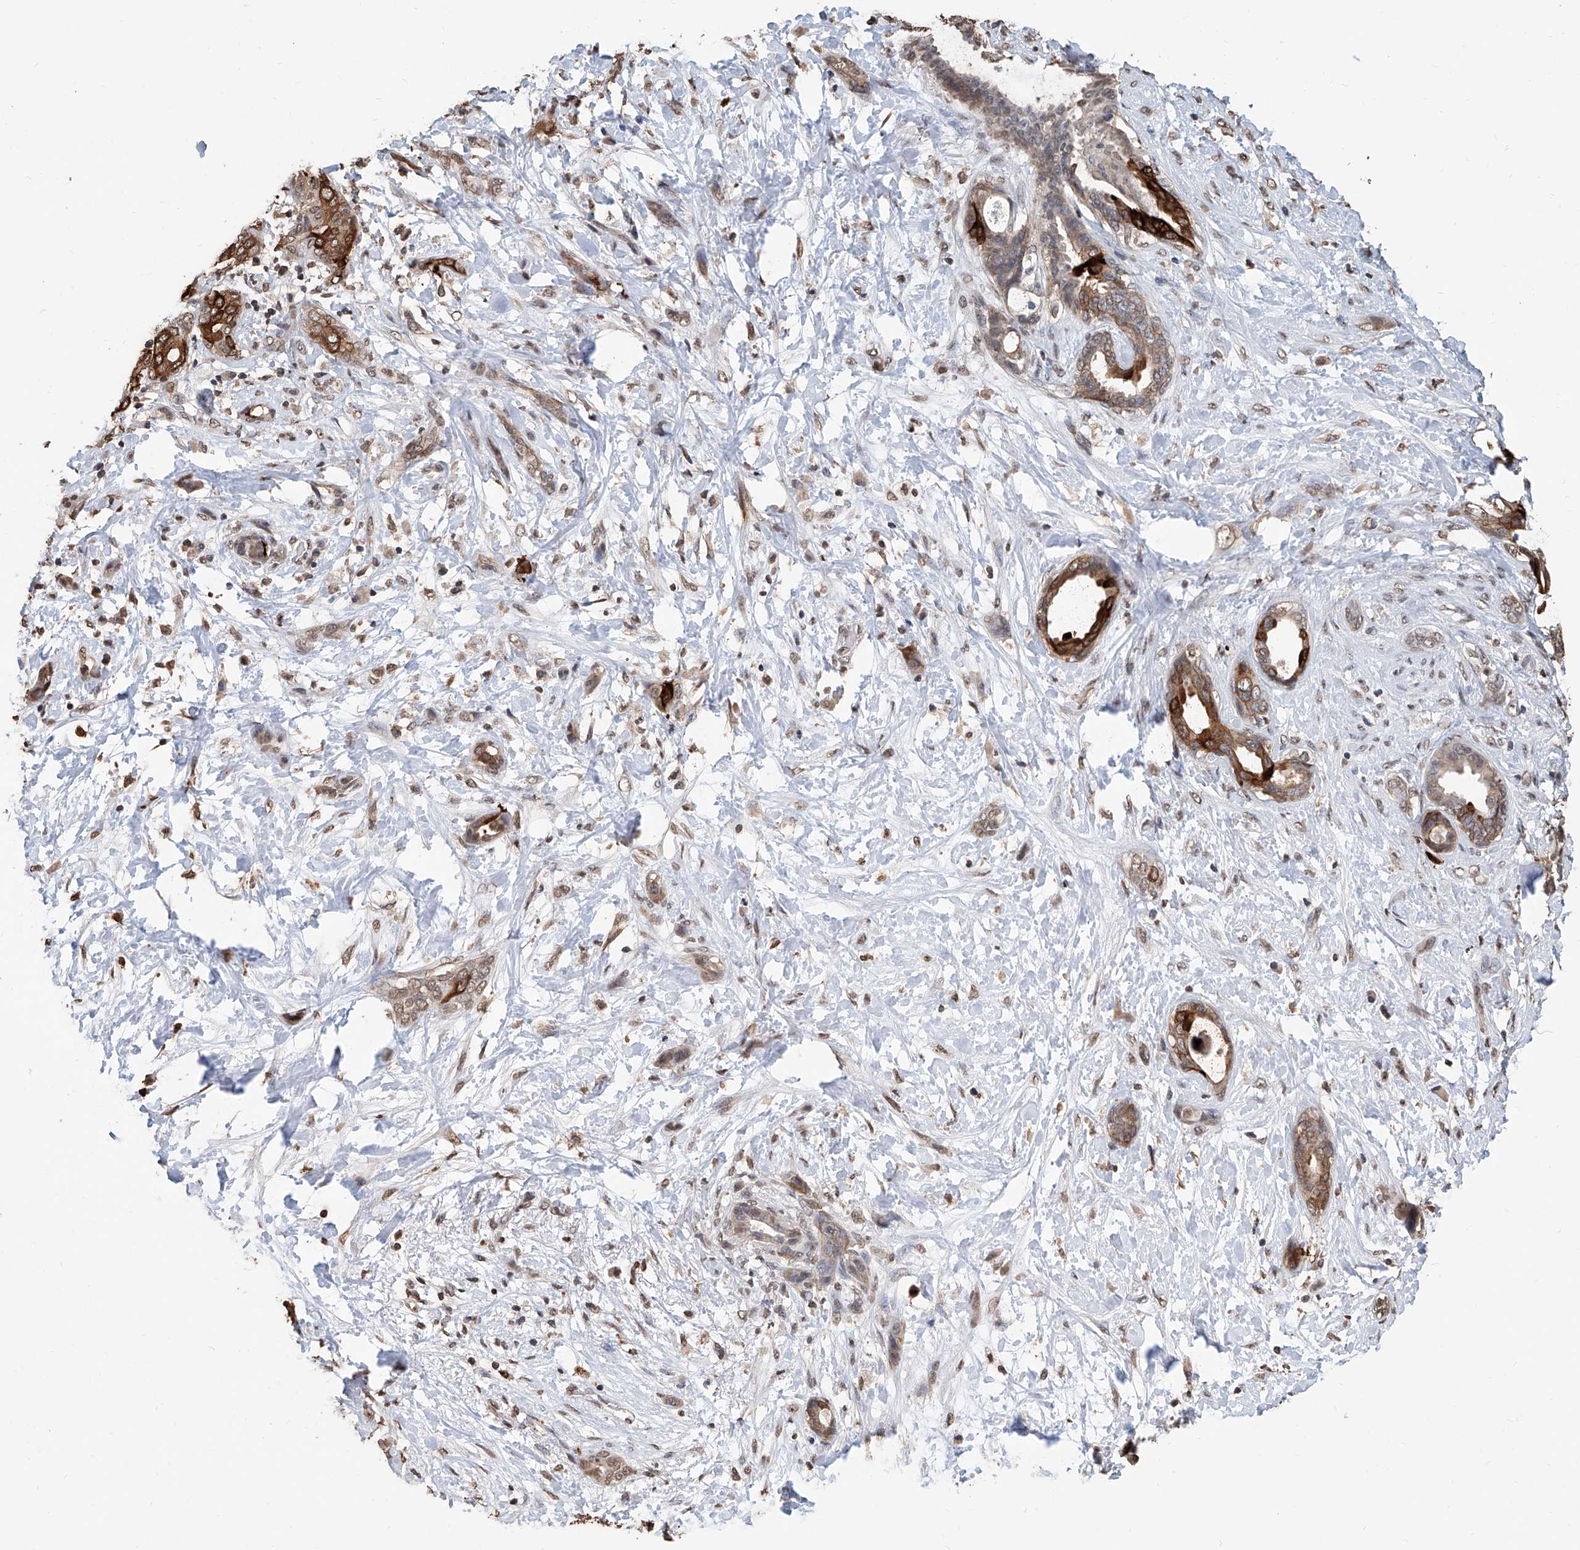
{"staining": {"intensity": "strong", "quantity": "25%-75%", "location": "cytoplasmic/membranous,nuclear"}, "tissue": "pancreatic cancer", "cell_type": "Tumor cells", "image_type": "cancer", "snomed": [{"axis": "morphology", "description": "Normal tissue, NOS"}, {"axis": "morphology", "description": "Adenocarcinoma, NOS"}, {"axis": "topography", "description": "Pancreas"}, {"axis": "topography", "description": "Peripheral nerve tissue"}], "caption": "Tumor cells display strong cytoplasmic/membranous and nuclear positivity in about 25%-75% of cells in pancreatic adenocarcinoma.", "gene": "RP9", "patient": {"sex": "female", "age": 63}}